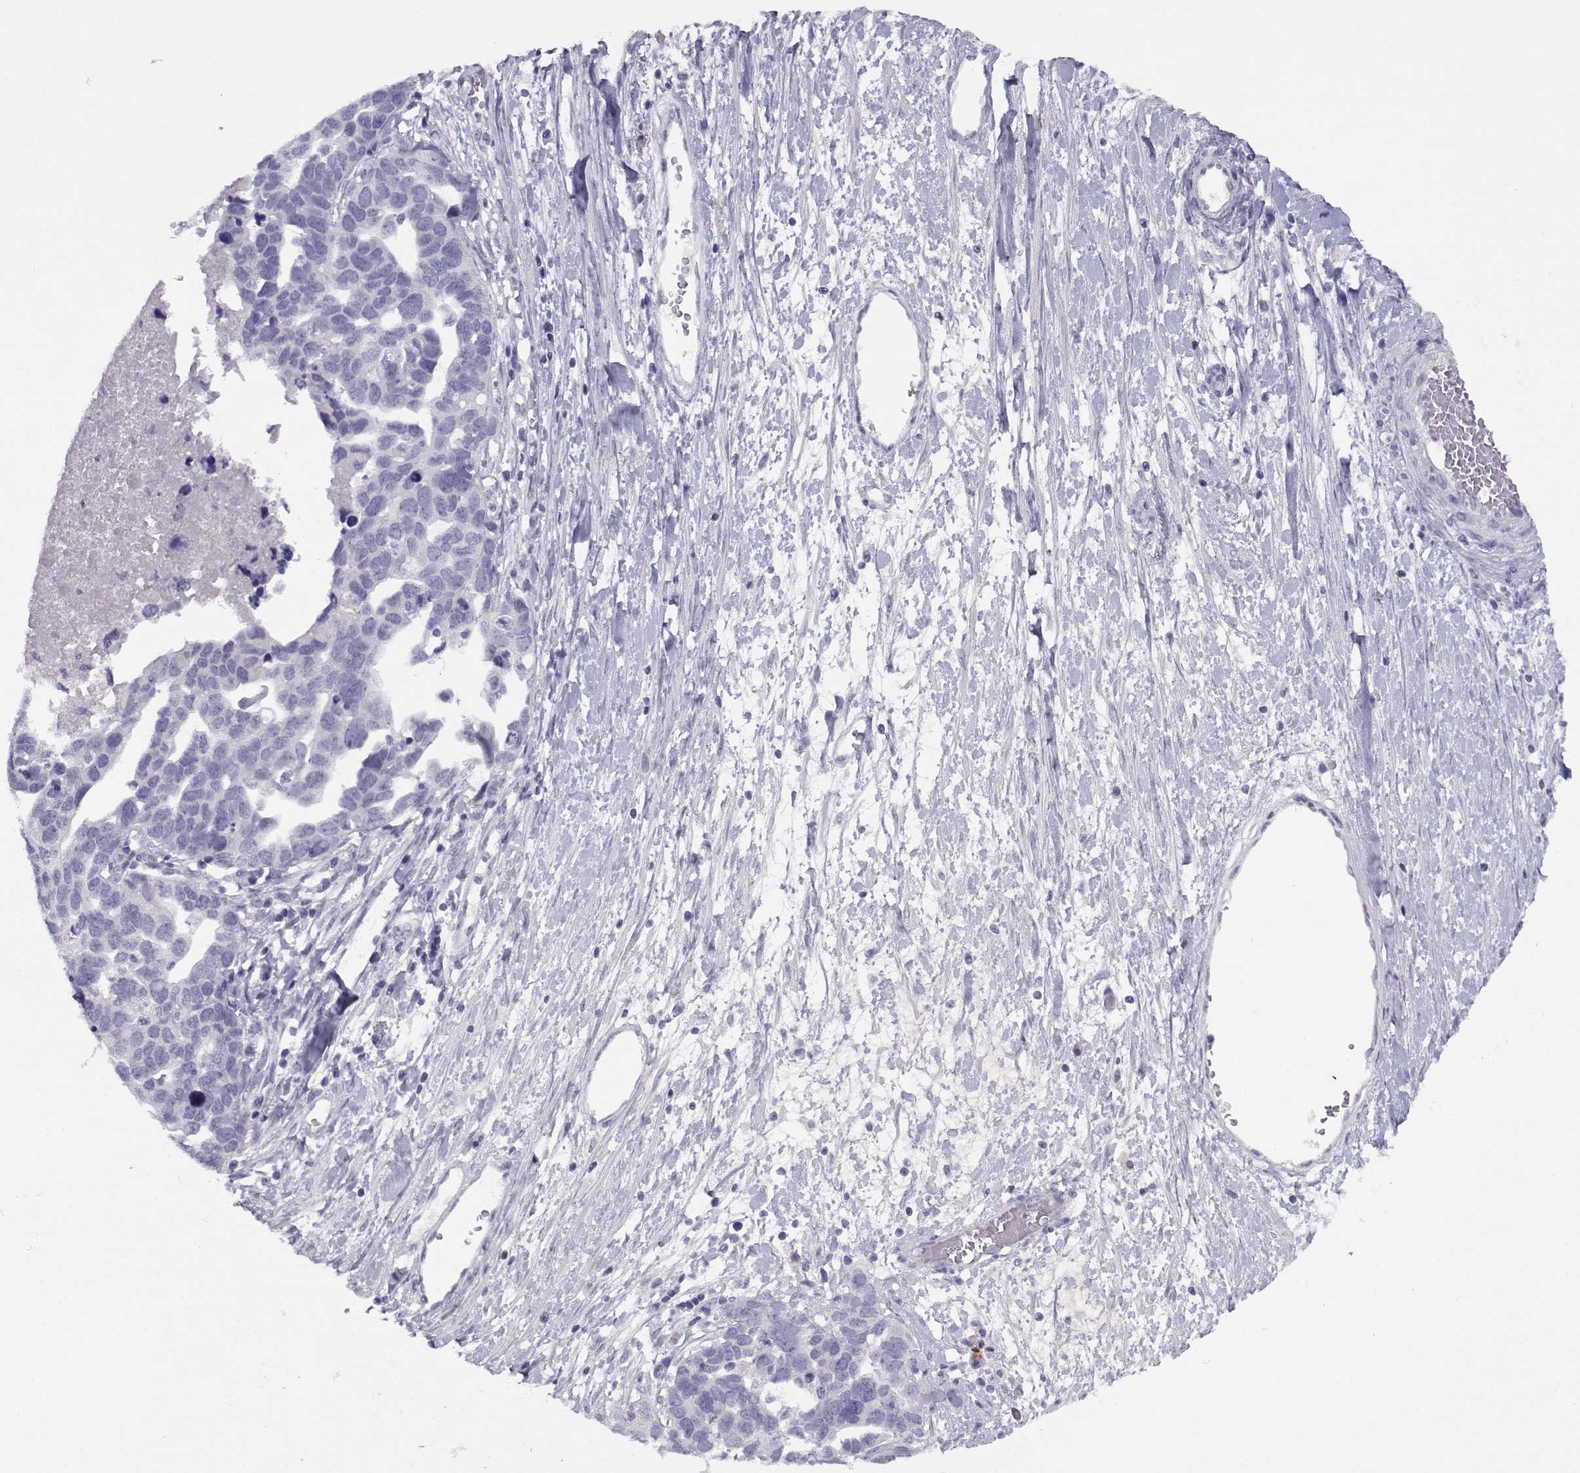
{"staining": {"intensity": "negative", "quantity": "none", "location": "none"}, "tissue": "ovarian cancer", "cell_type": "Tumor cells", "image_type": "cancer", "snomed": [{"axis": "morphology", "description": "Cystadenocarcinoma, serous, NOS"}, {"axis": "topography", "description": "Ovary"}], "caption": "A photomicrograph of human ovarian cancer is negative for staining in tumor cells.", "gene": "CFAP77", "patient": {"sex": "female", "age": 54}}